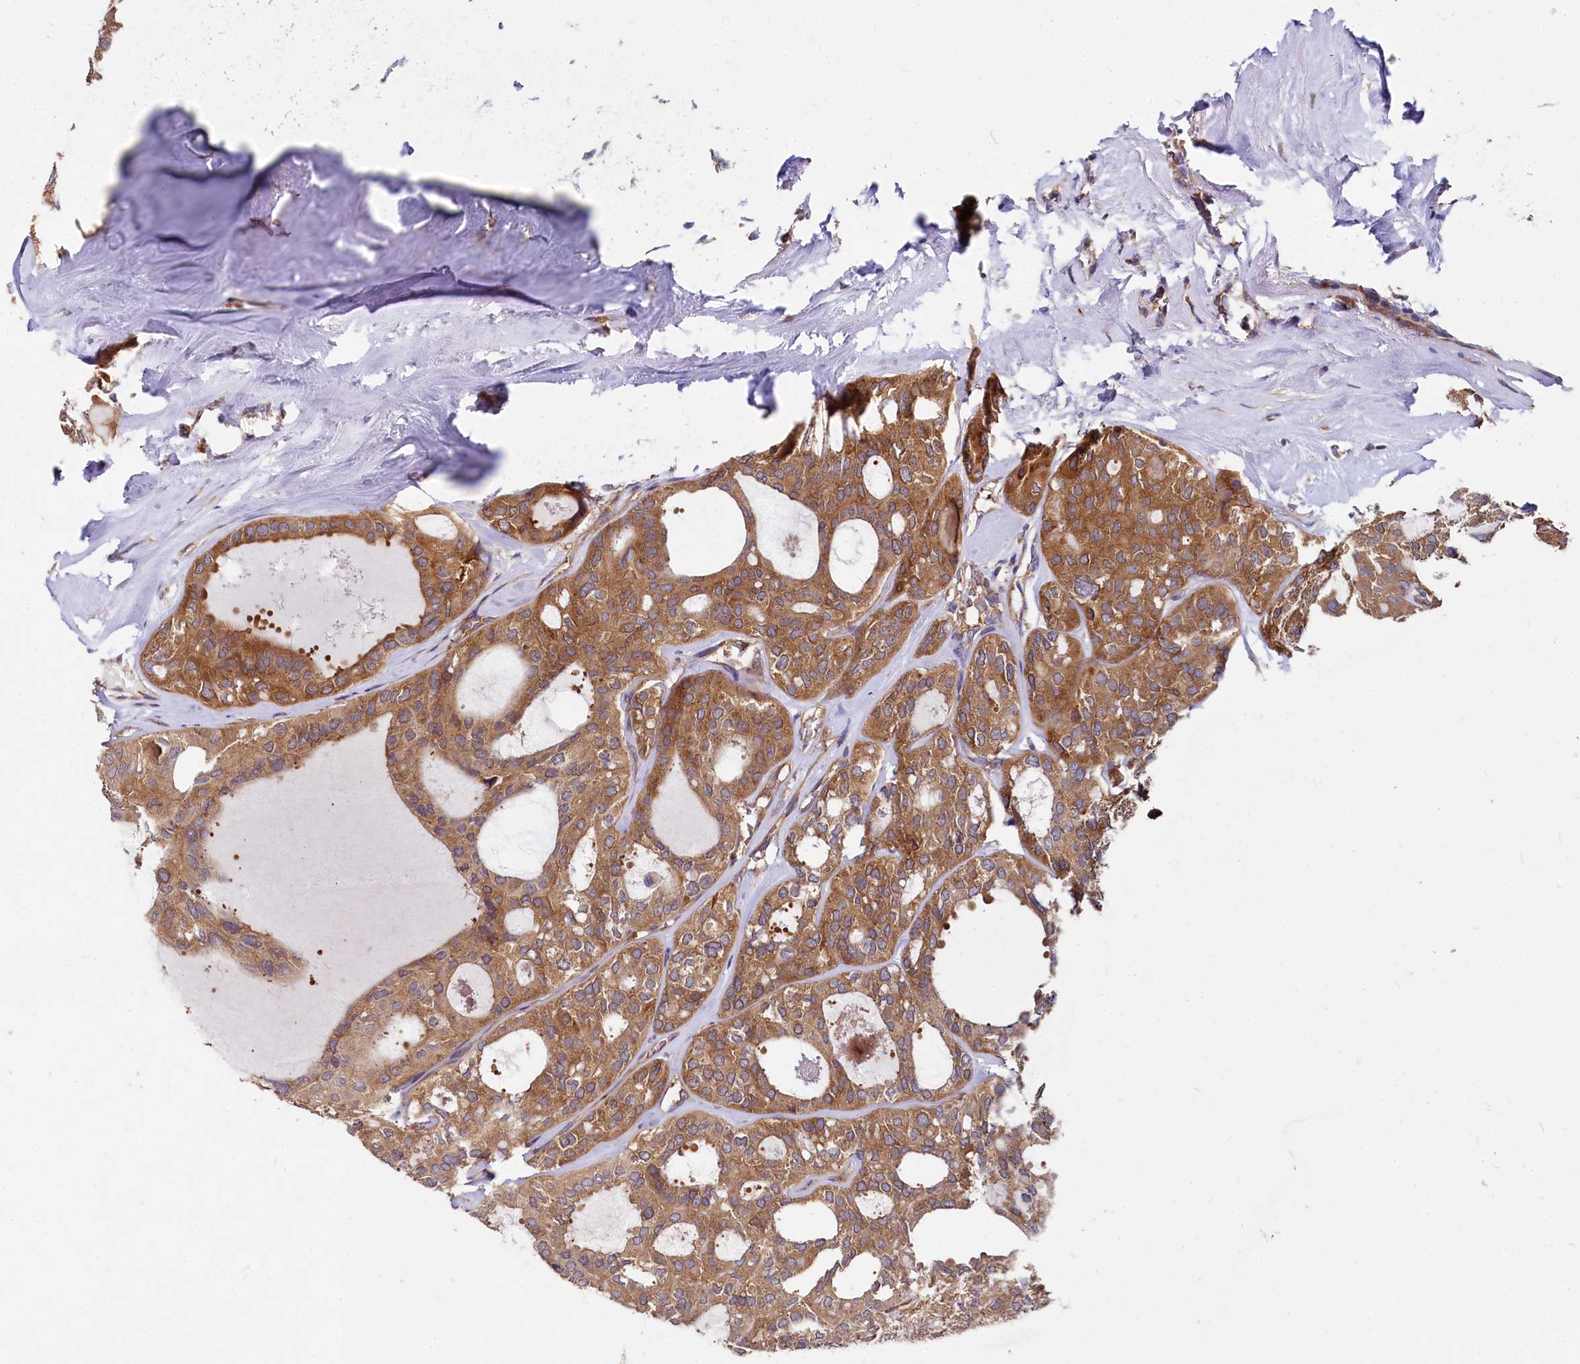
{"staining": {"intensity": "moderate", "quantity": ">75%", "location": "cytoplasmic/membranous"}, "tissue": "thyroid cancer", "cell_type": "Tumor cells", "image_type": "cancer", "snomed": [{"axis": "morphology", "description": "Follicular adenoma carcinoma, NOS"}, {"axis": "topography", "description": "Thyroid gland"}], "caption": "This image exhibits follicular adenoma carcinoma (thyroid) stained with immunohistochemistry to label a protein in brown. The cytoplasmic/membranous of tumor cells show moderate positivity for the protein. Nuclei are counter-stained blue.", "gene": "EIF2B2", "patient": {"sex": "male", "age": 75}}